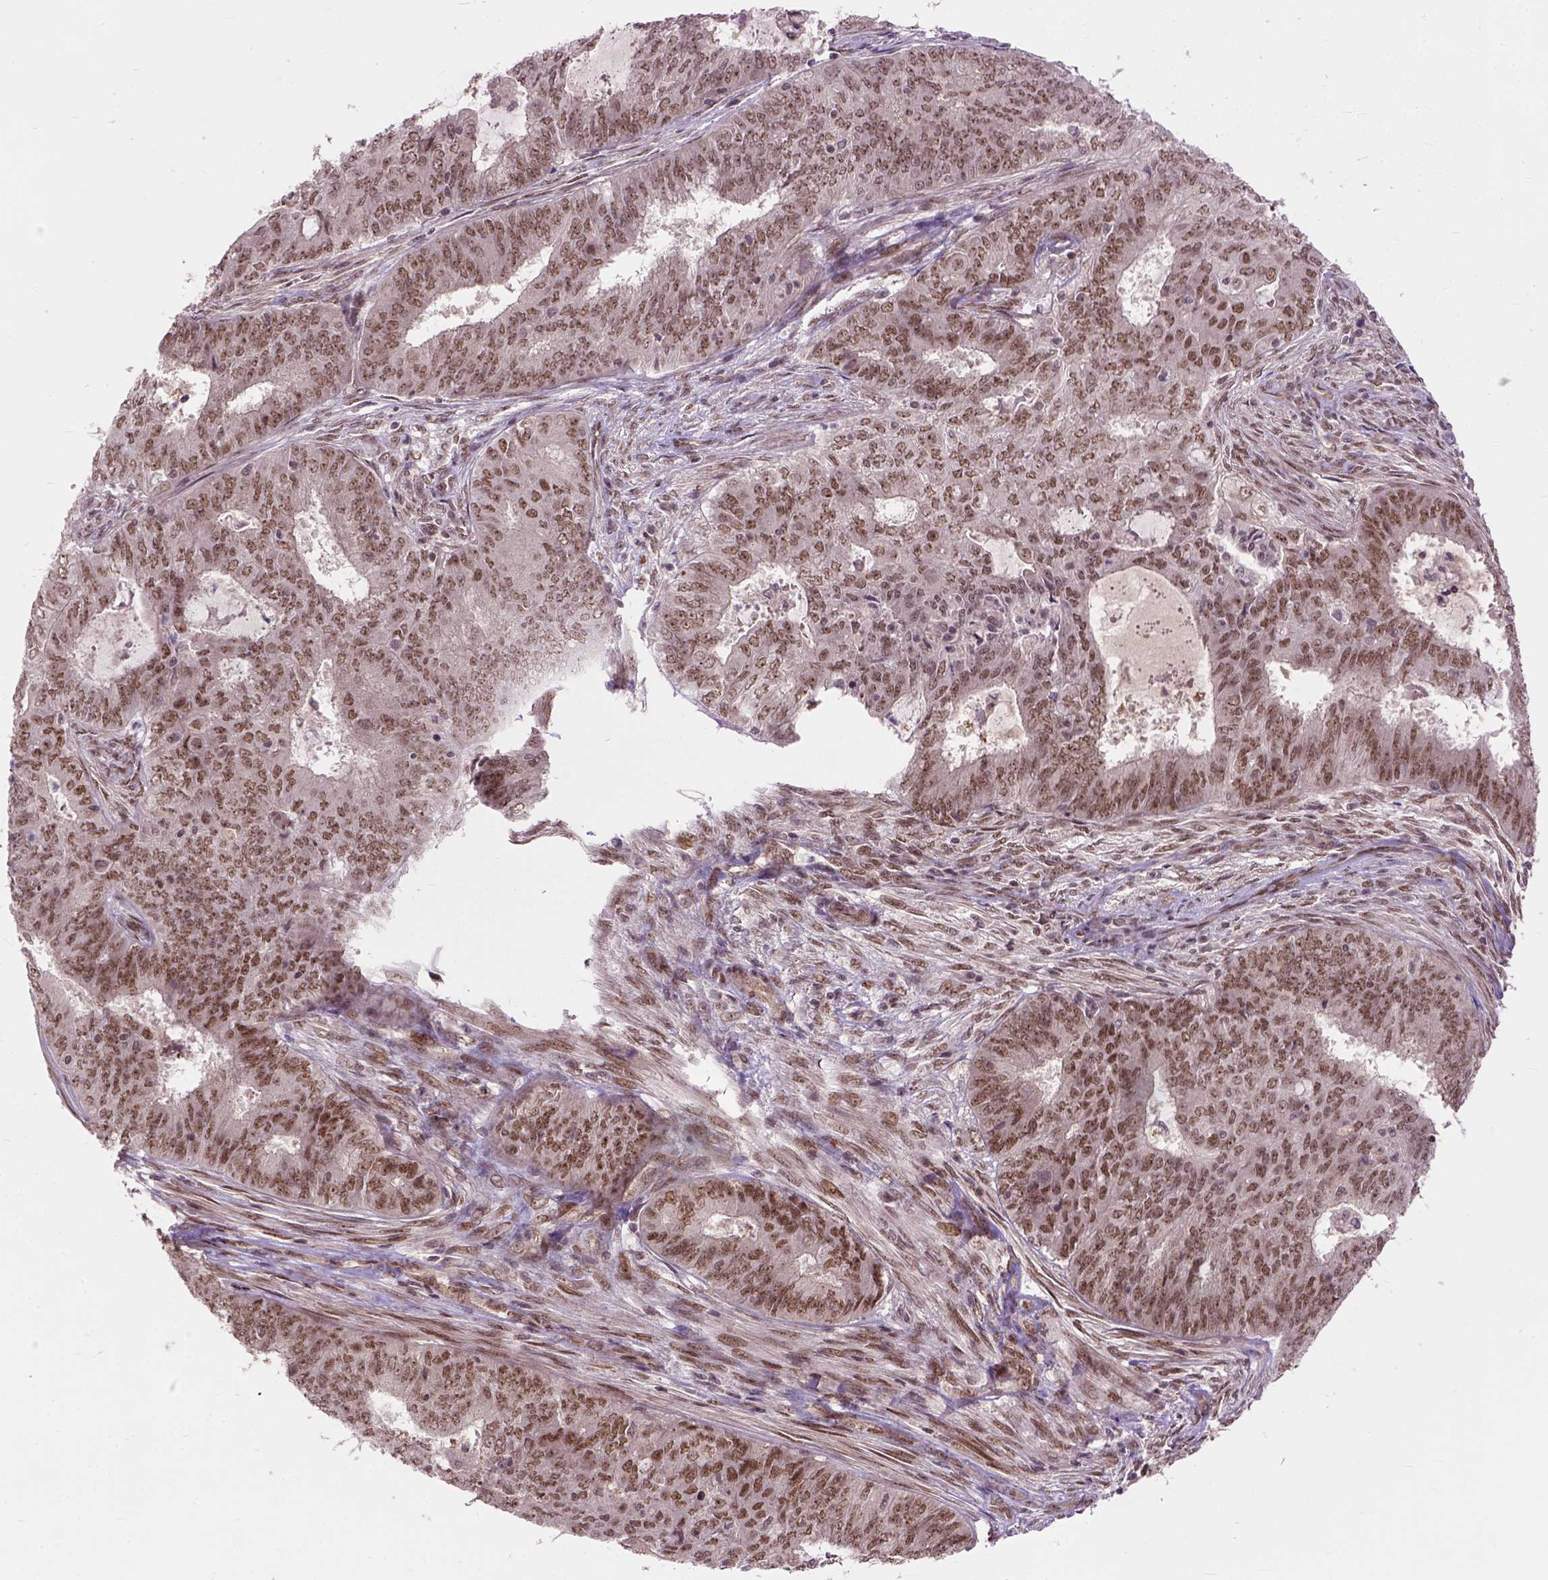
{"staining": {"intensity": "moderate", "quantity": ">75%", "location": "nuclear"}, "tissue": "endometrial cancer", "cell_type": "Tumor cells", "image_type": "cancer", "snomed": [{"axis": "morphology", "description": "Adenocarcinoma, NOS"}, {"axis": "topography", "description": "Endometrium"}], "caption": "Human endometrial adenocarcinoma stained with a protein marker exhibits moderate staining in tumor cells.", "gene": "ZNF630", "patient": {"sex": "female", "age": 62}}